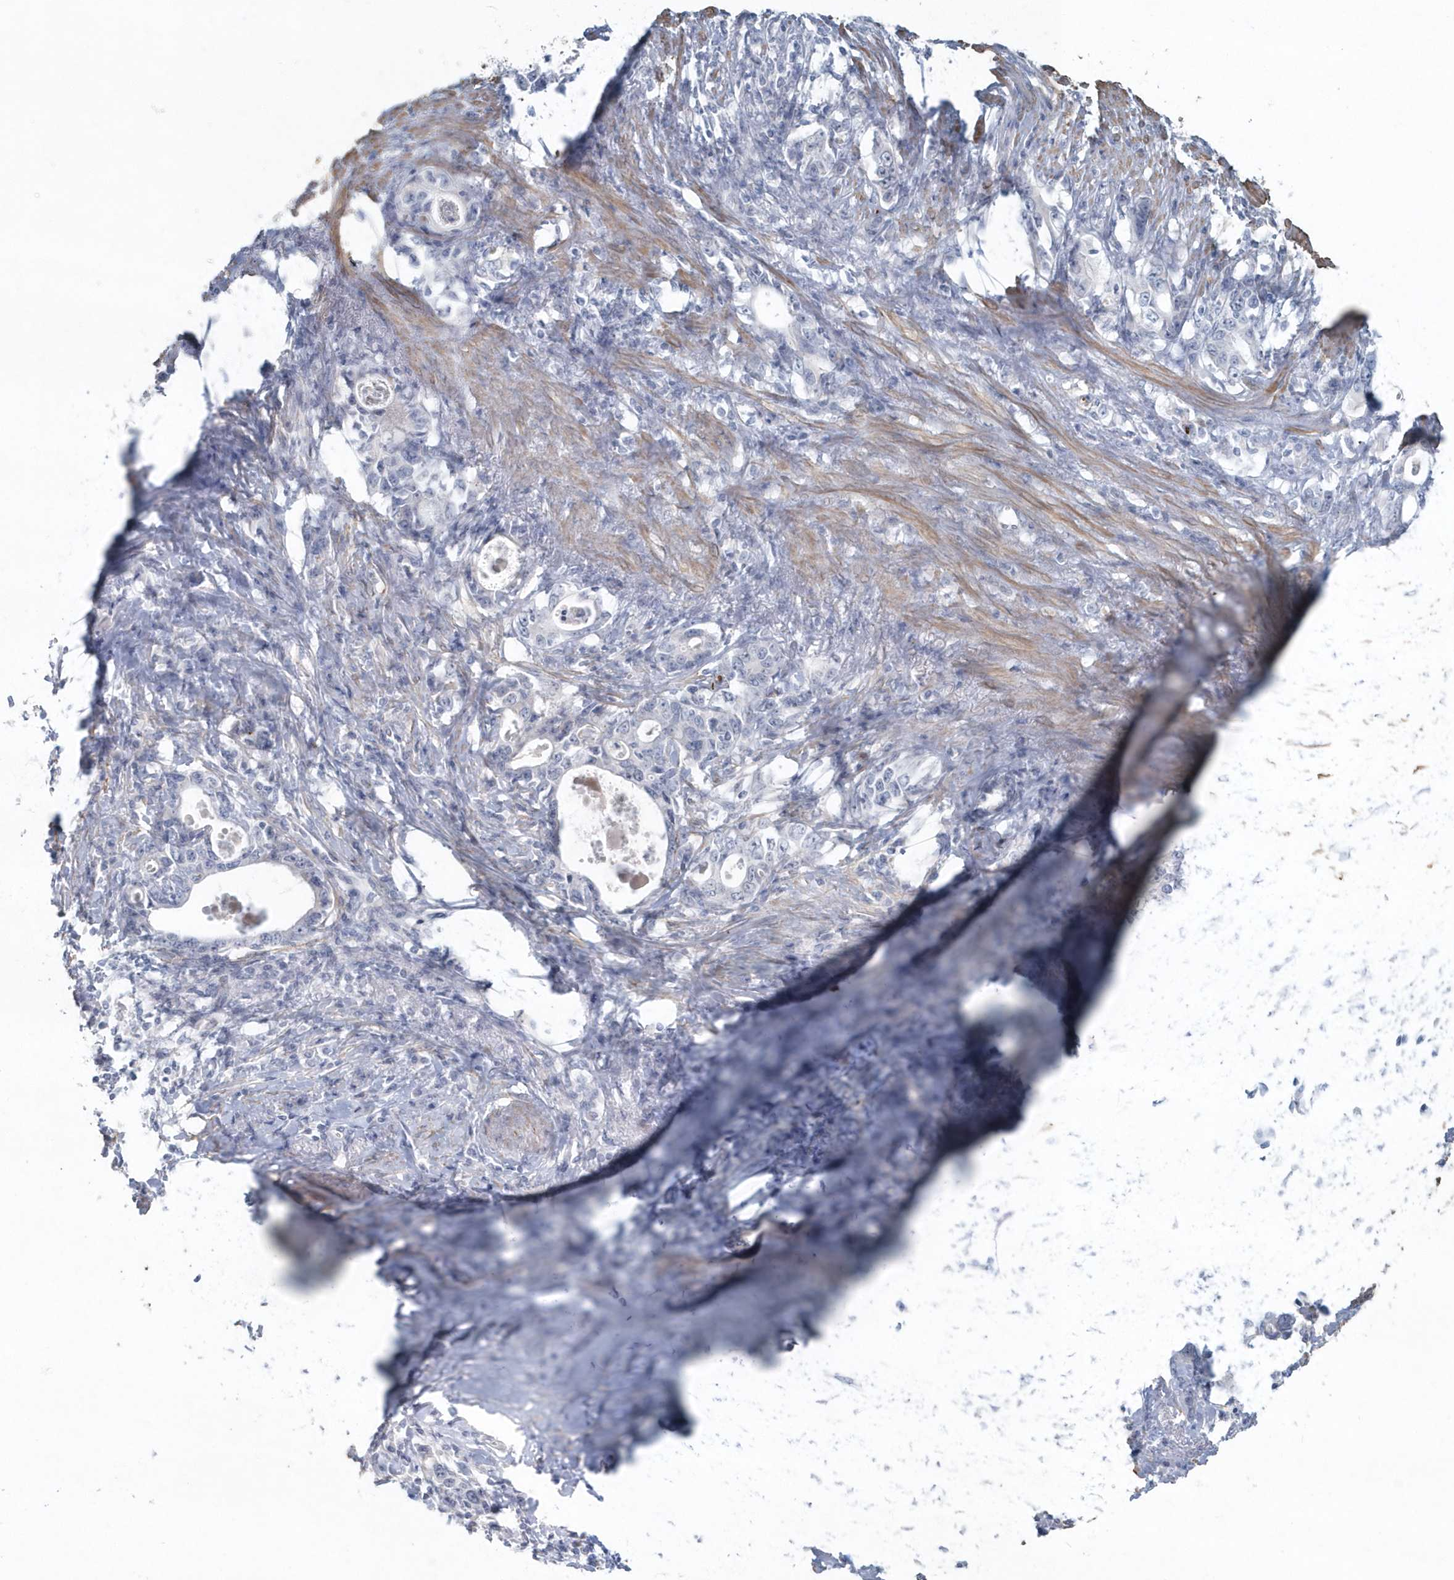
{"staining": {"intensity": "negative", "quantity": "none", "location": "none"}, "tissue": "stomach cancer", "cell_type": "Tumor cells", "image_type": "cancer", "snomed": [{"axis": "morphology", "description": "Adenocarcinoma, NOS"}, {"axis": "topography", "description": "Stomach, lower"}], "caption": "Tumor cells show no significant positivity in stomach cancer. The staining was performed using DAB to visualize the protein expression in brown, while the nuclei were stained in blue with hematoxylin (Magnification: 20x).", "gene": "MYOT", "patient": {"sex": "female", "age": 72}}